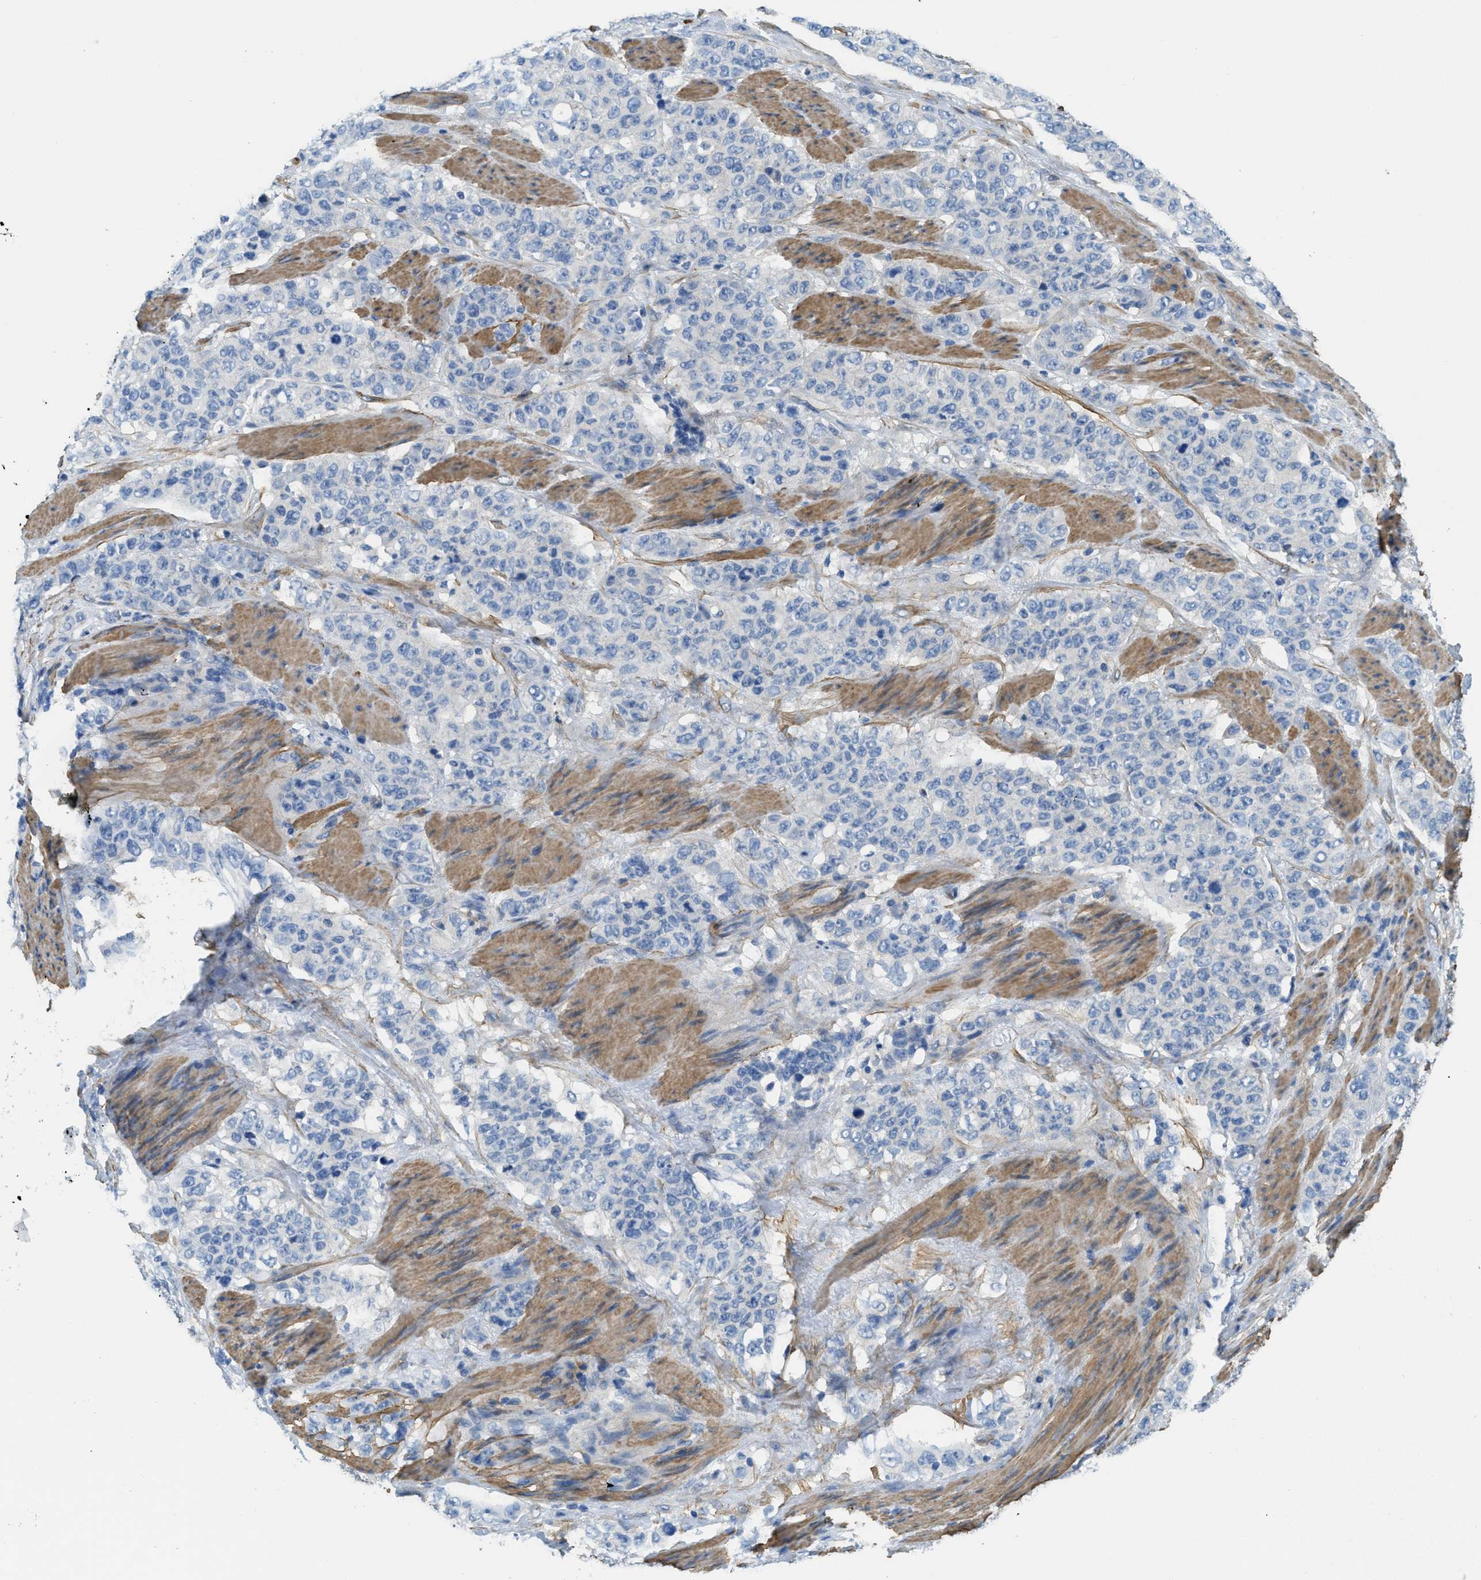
{"staining": {"intensity": "negative", "quantity": "none", "location": "none"}, "tissue": "stomach cancer", "cell_type": "Tumor cells", "image_type": "cancer", "snomed": [{"axis": "morphology", "description": "Adenocarcinoma, NOS"}, {"axis": "topography", "description": "Stomach"}], "caption": "Protein analysis of adenocarcinoma (stomach) reveals no significant staining in tumor cells.", "gene": "BMPR1A", "patient": {"sex": "male", "age": 48}}